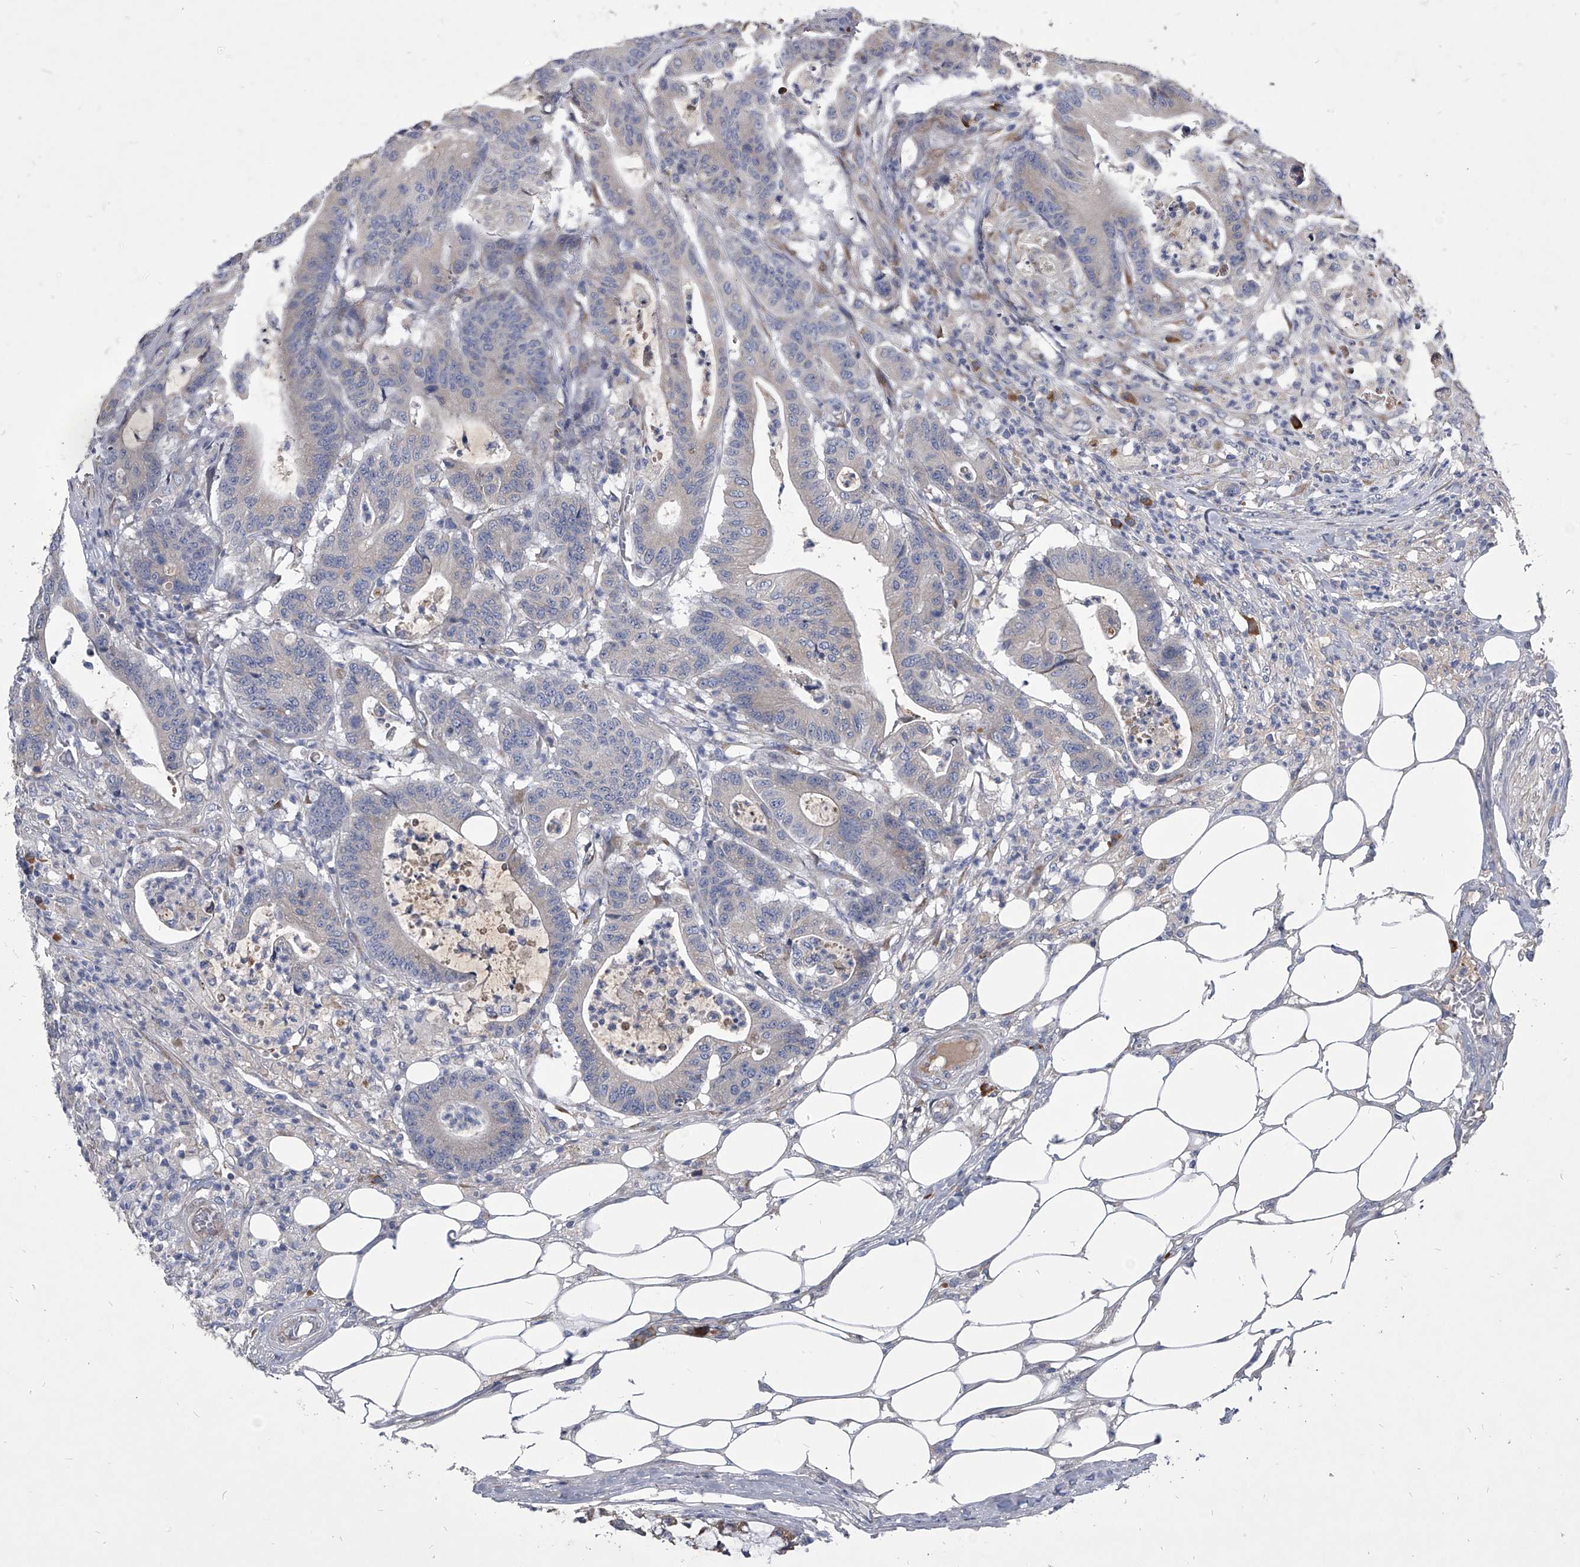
{"staining": {"intensity": "negative", "quantity": "none", "location": "none"}, "tissue": "colorectal cancer", "cell_type": "Tumor cells", "image_type": "cancer", "snomed": [{"axis": "morphology", "description": "Adenocarcinoma, NOS"}, {"axis": "topography", "description": "Colon"}], "caption": "DAB (3,3'-diaminobenzidine) immunohistochemical staining of colorectal cancer (adenocarcinoma) demonstrates no significant positivity in tumor cells.", "gene": "CCR4", "patient": {"sex": "female", "age": 84}}